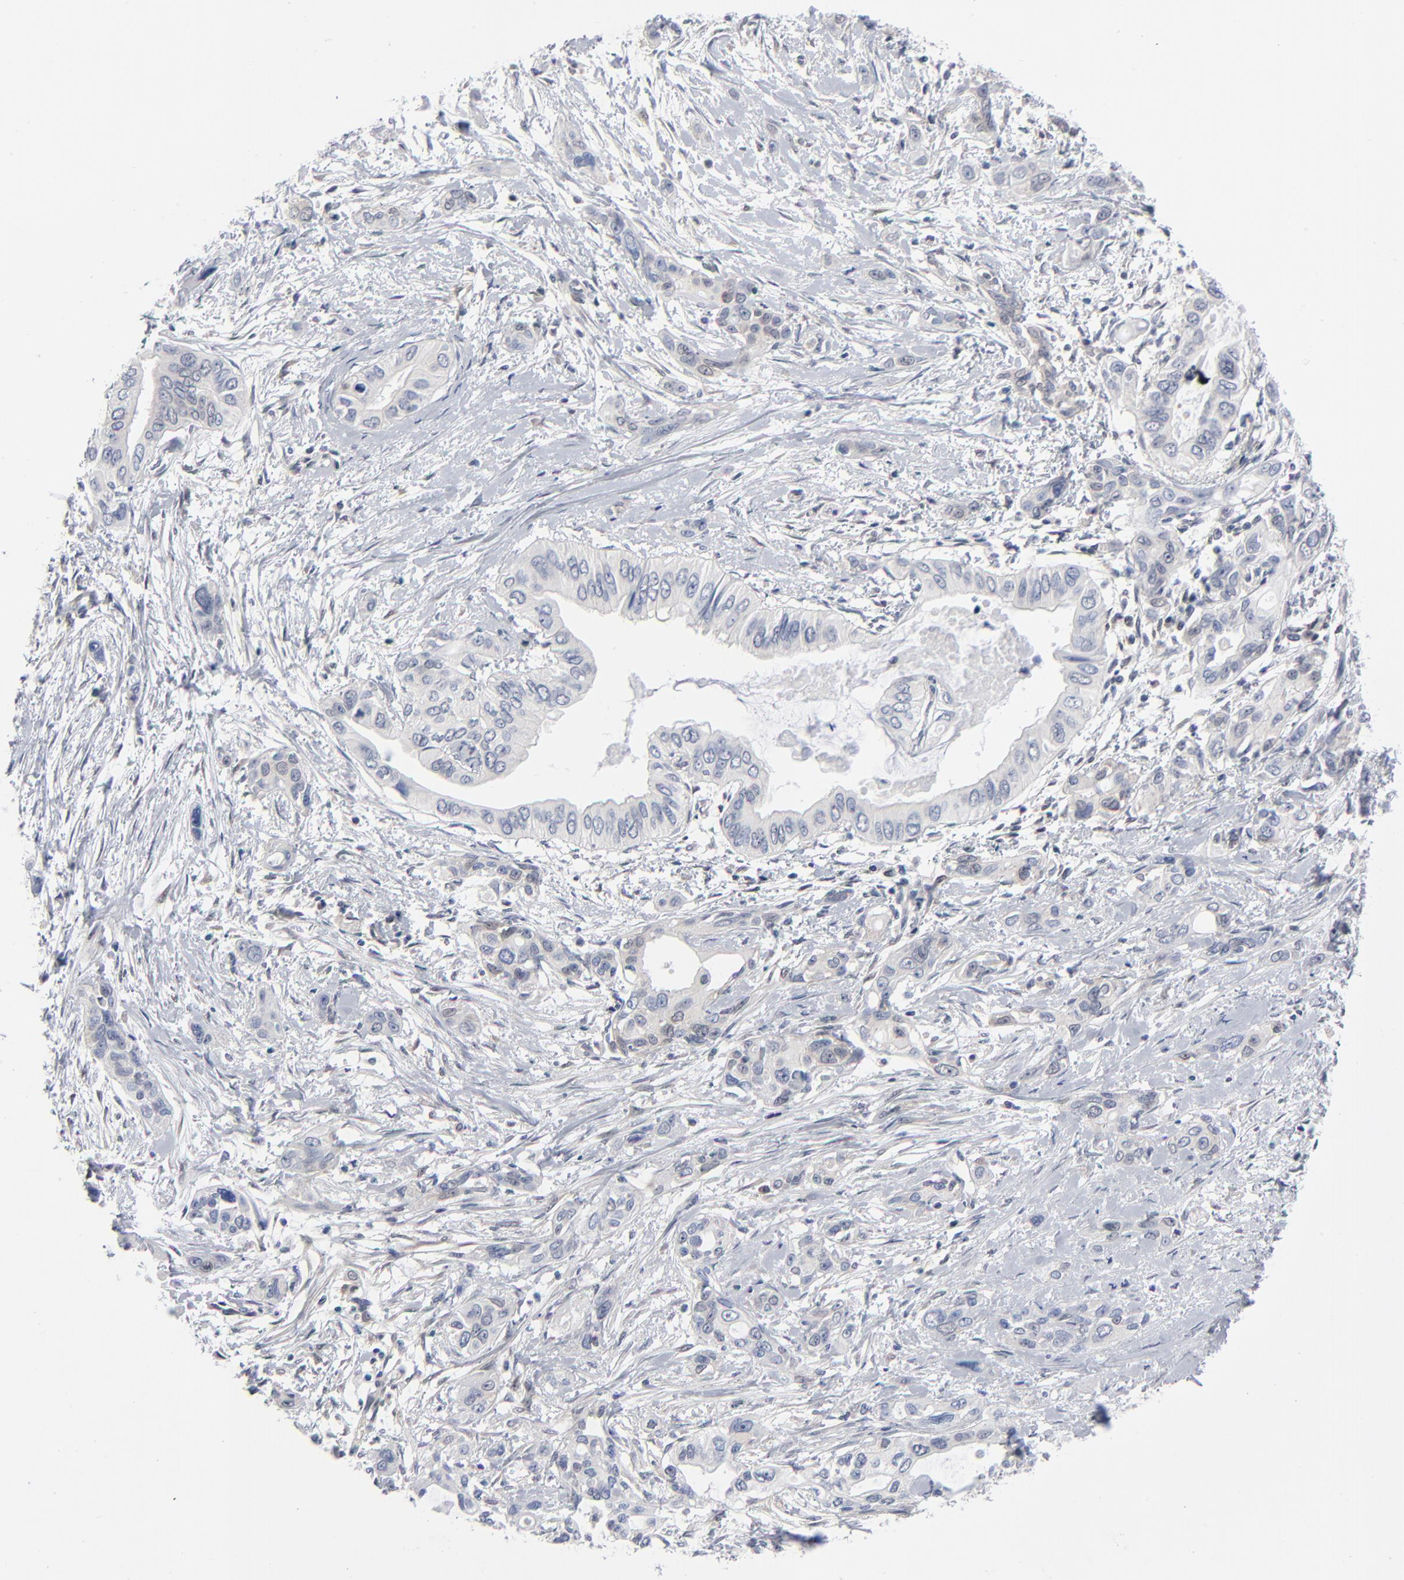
{"staining": {"intensity": "weak", "quantity": "<25%", "location": "cytoplasmic/membranous,nuclear"}, "tissue": "pancreatic cancer", "cell_type": "Tumor cells", "image_type": "cancer", "snomed": [{"axis": "morphology", "description": "Adenocarcinoma, NOS"}, {"axis": "topography", "description": "Pancreas"}], "caption": "There is no significant positivity in tumor cells of adenocarcinoma (pancreatic).", "gene": "RPS6KB1", "patient": {"sex": "female", "age": 60}}